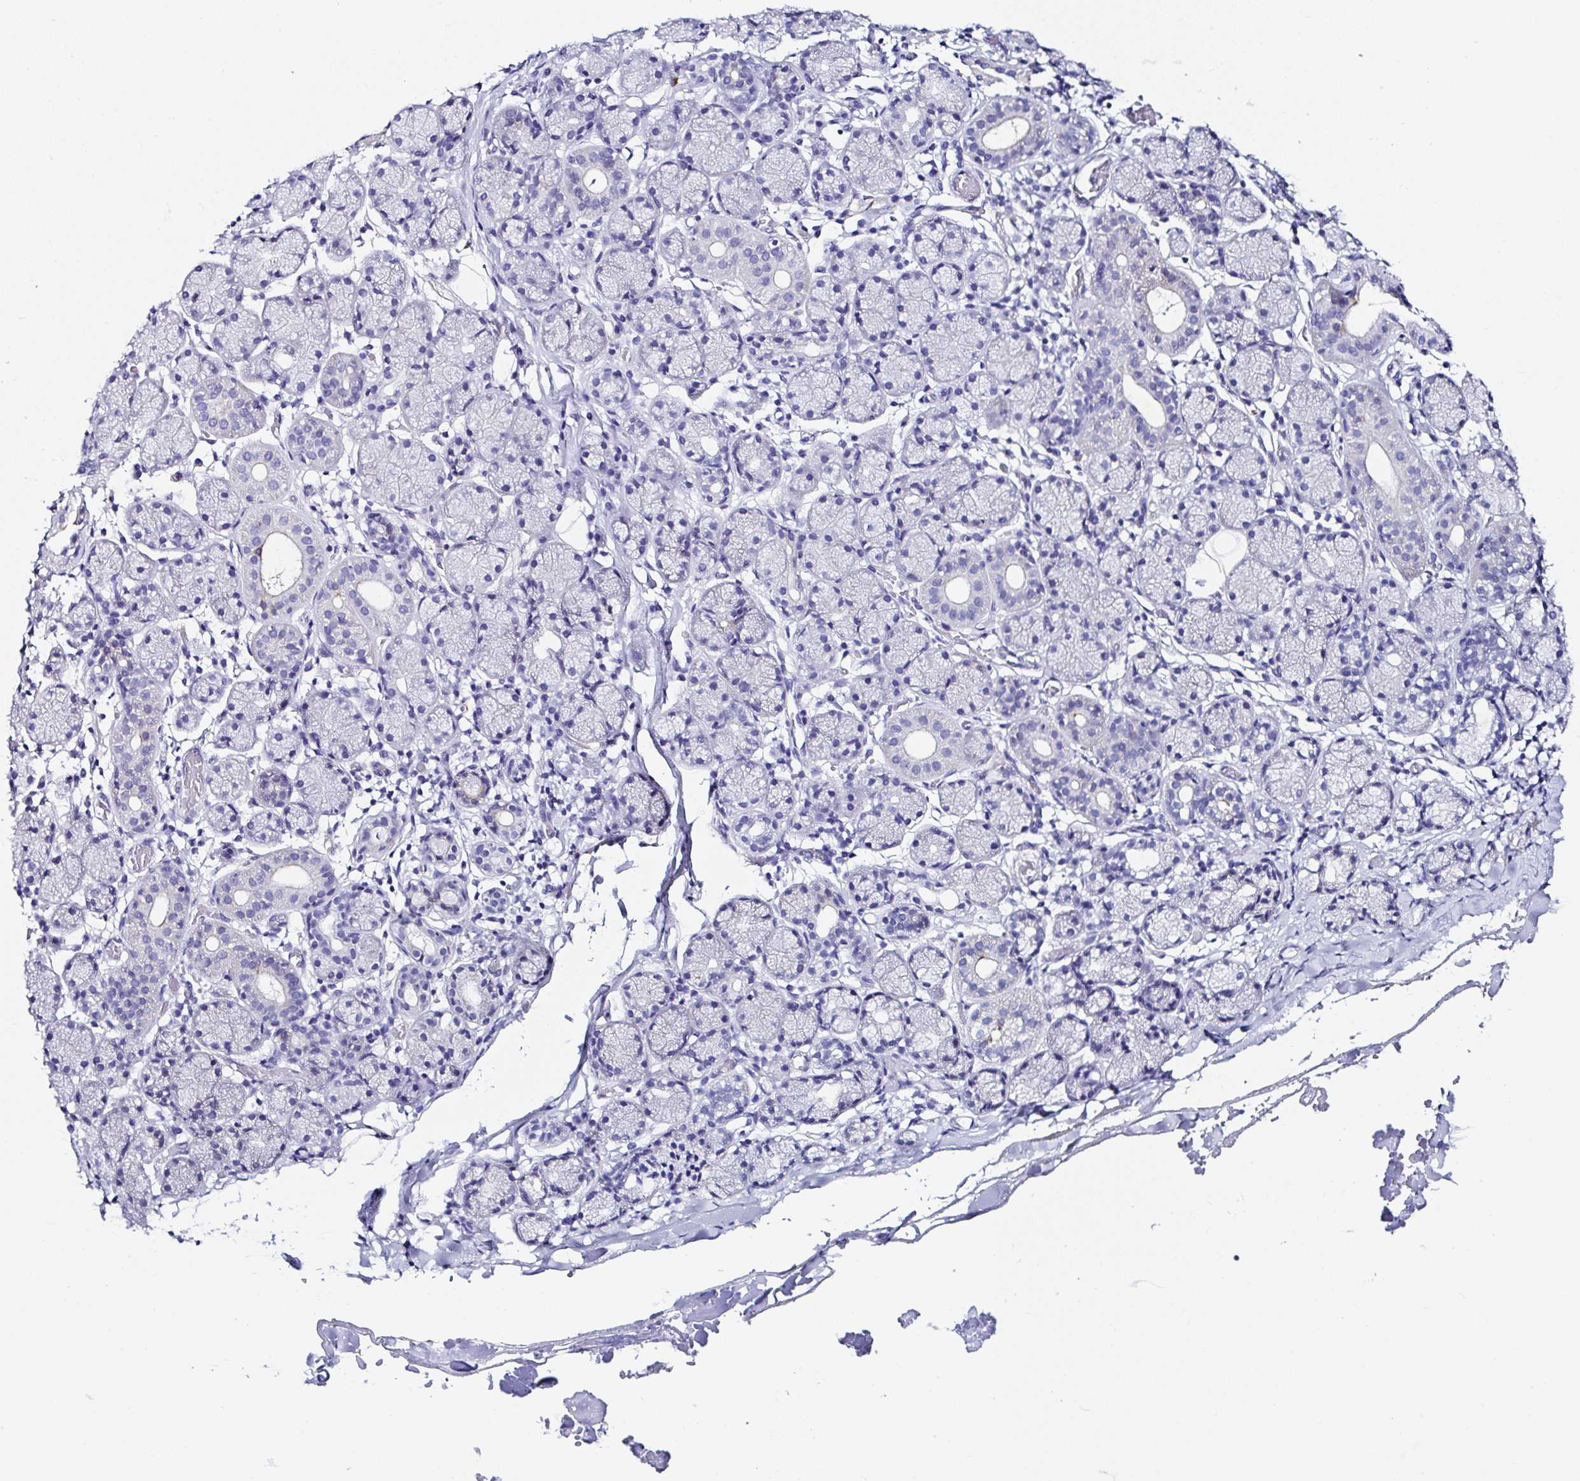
{"staining": {"intensity": "moderate", "quantity": "<25%", "location": "cytoplasmic/membranous"}, "tissue": "salivary gland", "cell_type": "Glandular cells", "image_type": "normal", "snomed": [{"axis": "morphology", "description": "Normal tissue, NOS"}, {"axis": "topography", "description": "Salivary gland"}], "caption": "Immunohistochemical staining of benign salivary gland displays low levels of moderate cytoplasmic/membranous staining in about <25% of glandular cells.", "gene": "TMPRSS11E", "patient": {"sex": "female", "age": 24}}